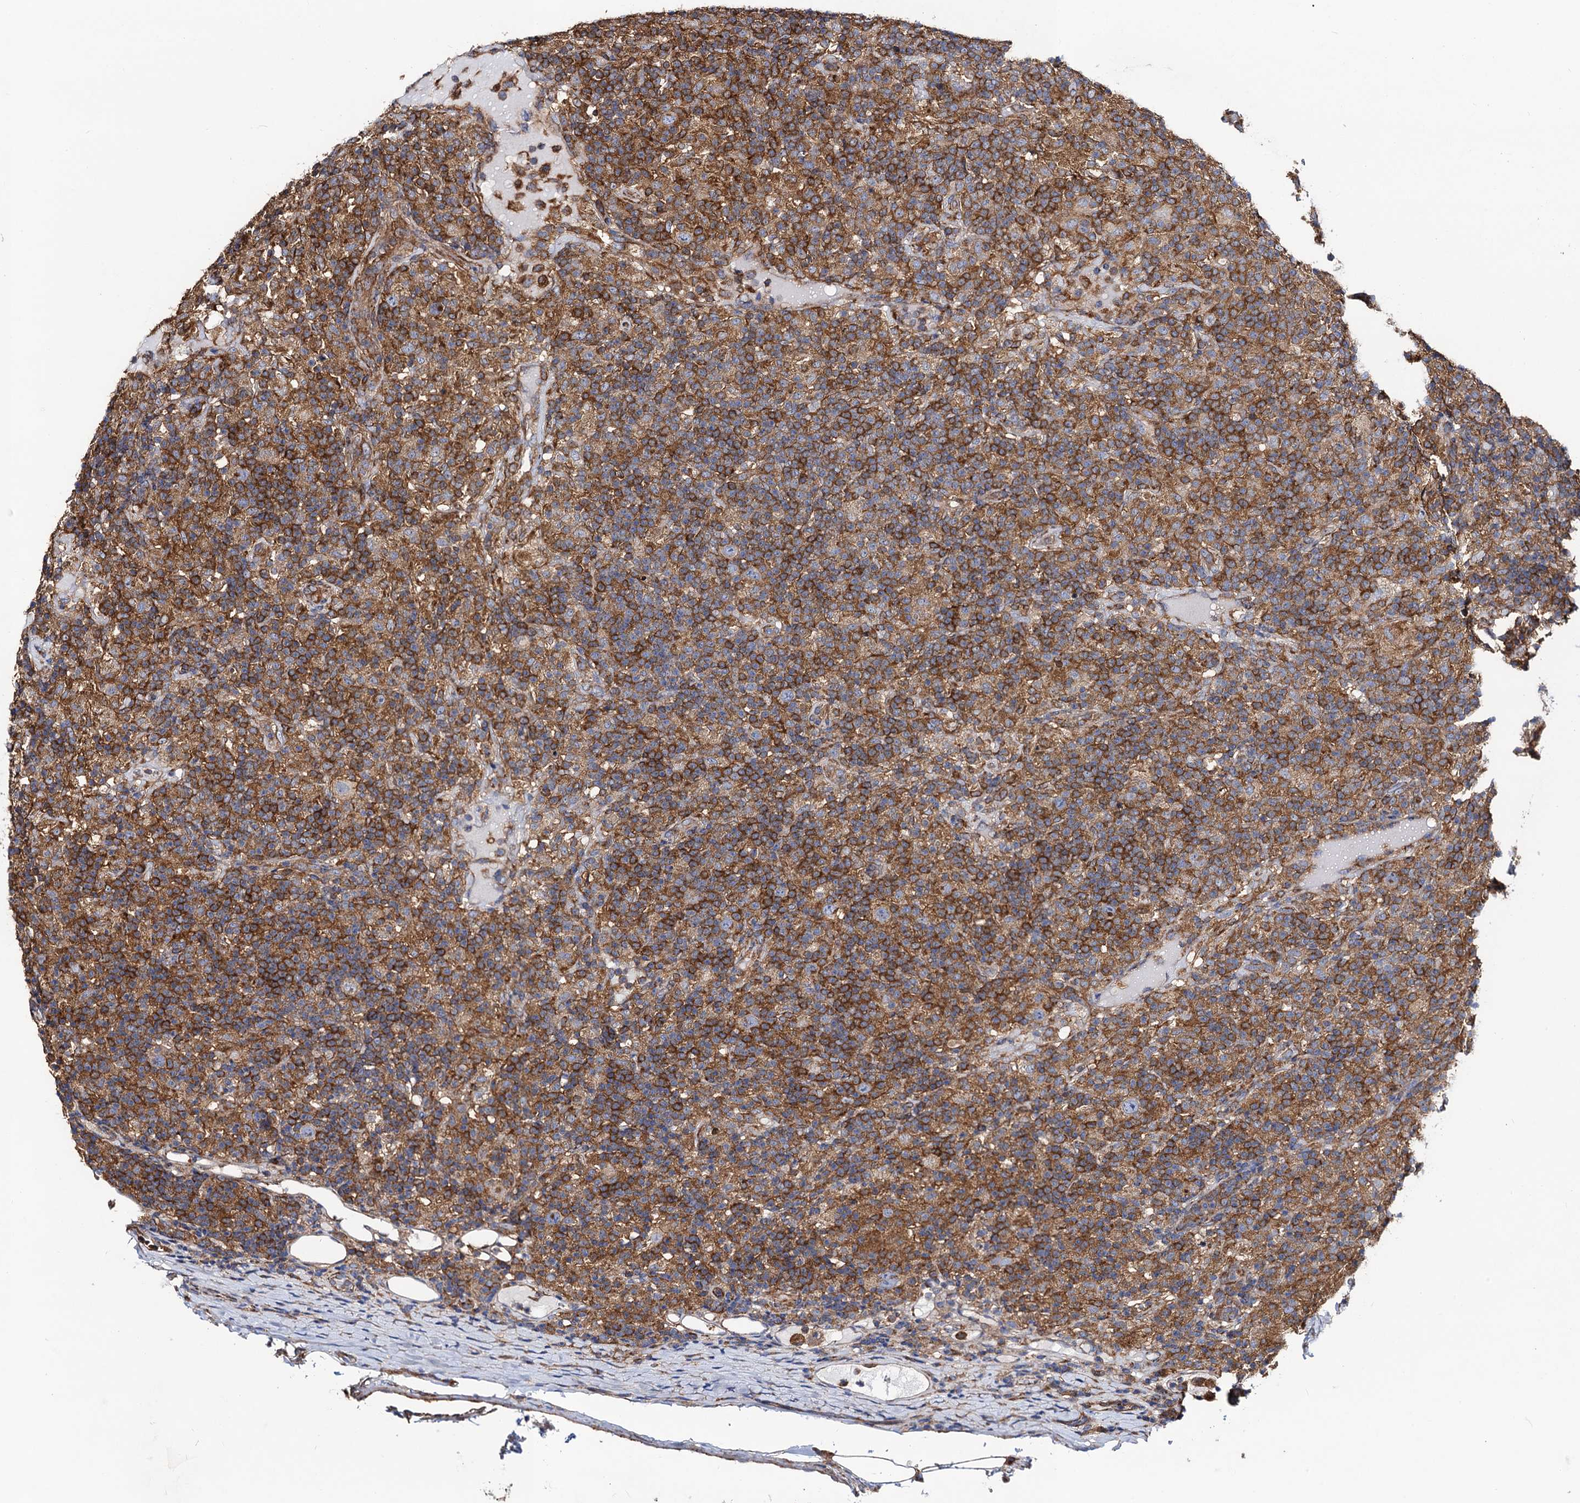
{"staining": {"intensity": "weak", "quantity": "<25%", "location": "cytoplasmic/membranous"}, "tissue": "lymphoma", "cell_type": "Tumor cells", "image_type": "cancer", "snomed": [{"axis": "morphology", "description": "Hodgkin's disease, NOS"}, {"axis": "topography", "description": "Lymph node"}], "caption": "Immunohistochemistry photomicrograph of human lymphoma stained for a protein (brown), which displays no positivity in tumor cells.", "gene": "DYDC1", "patient": {"sex": "male", "age": 70}}